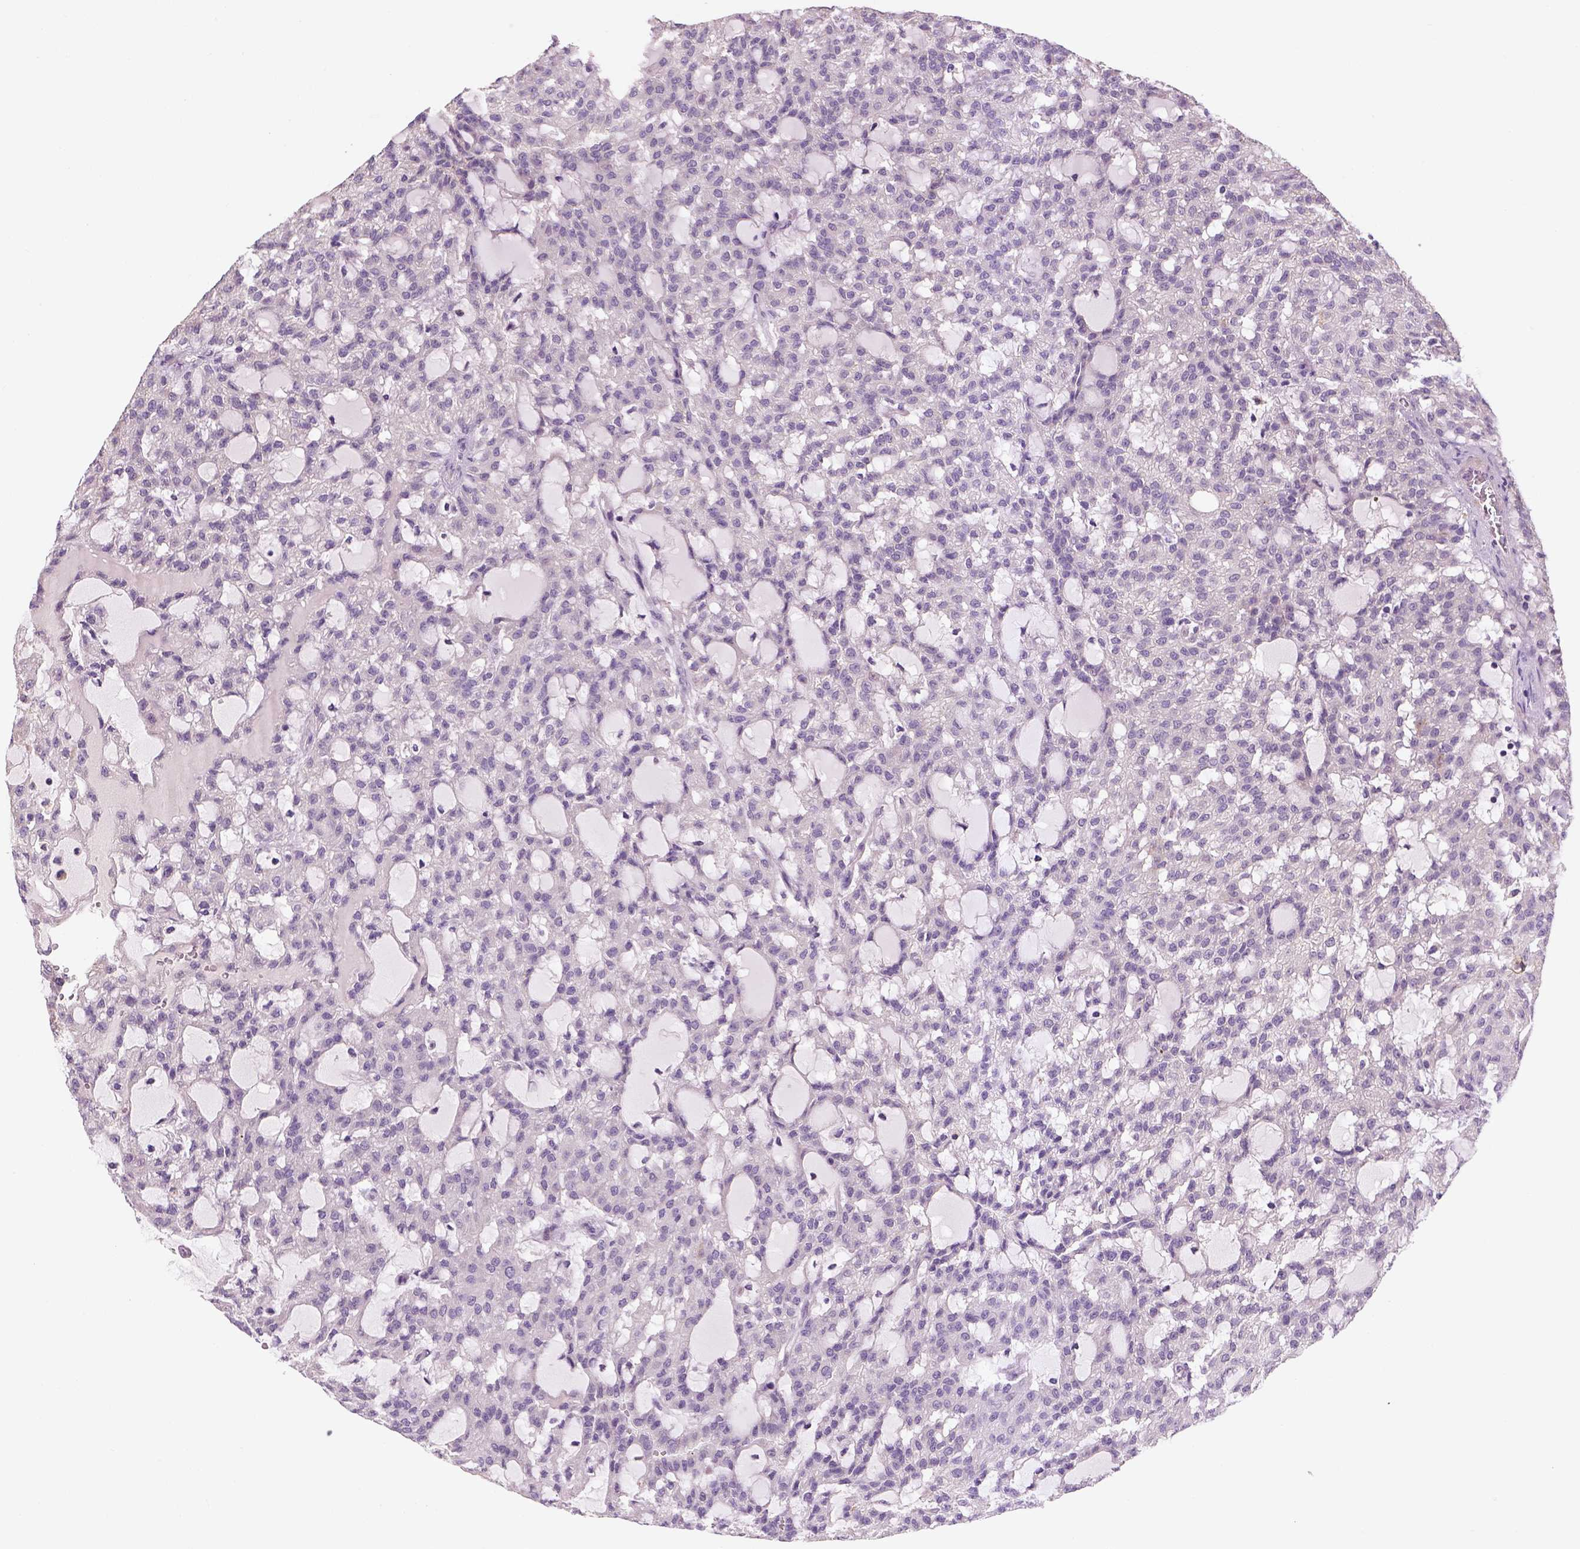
{"staining": {"intensity": "negative", "quantity": "none", "location": "none"}, "tissue": "renal cancer", "cell_type": "Tumor cells", "image_type": "cancer", "snomed": [{"axis": "morphology", "description": "Adenocarcinoma, NOS"}, {"axis": "topography", "description": "Kidney"}], "caption": "Tumor cells show no significant staining in renal adenocarcinoma. (DAB IHC visualized using brightfield microscopy, high magnification).", "gene": "NUDT6", "patient": {"sex": "male", "age": 63}}